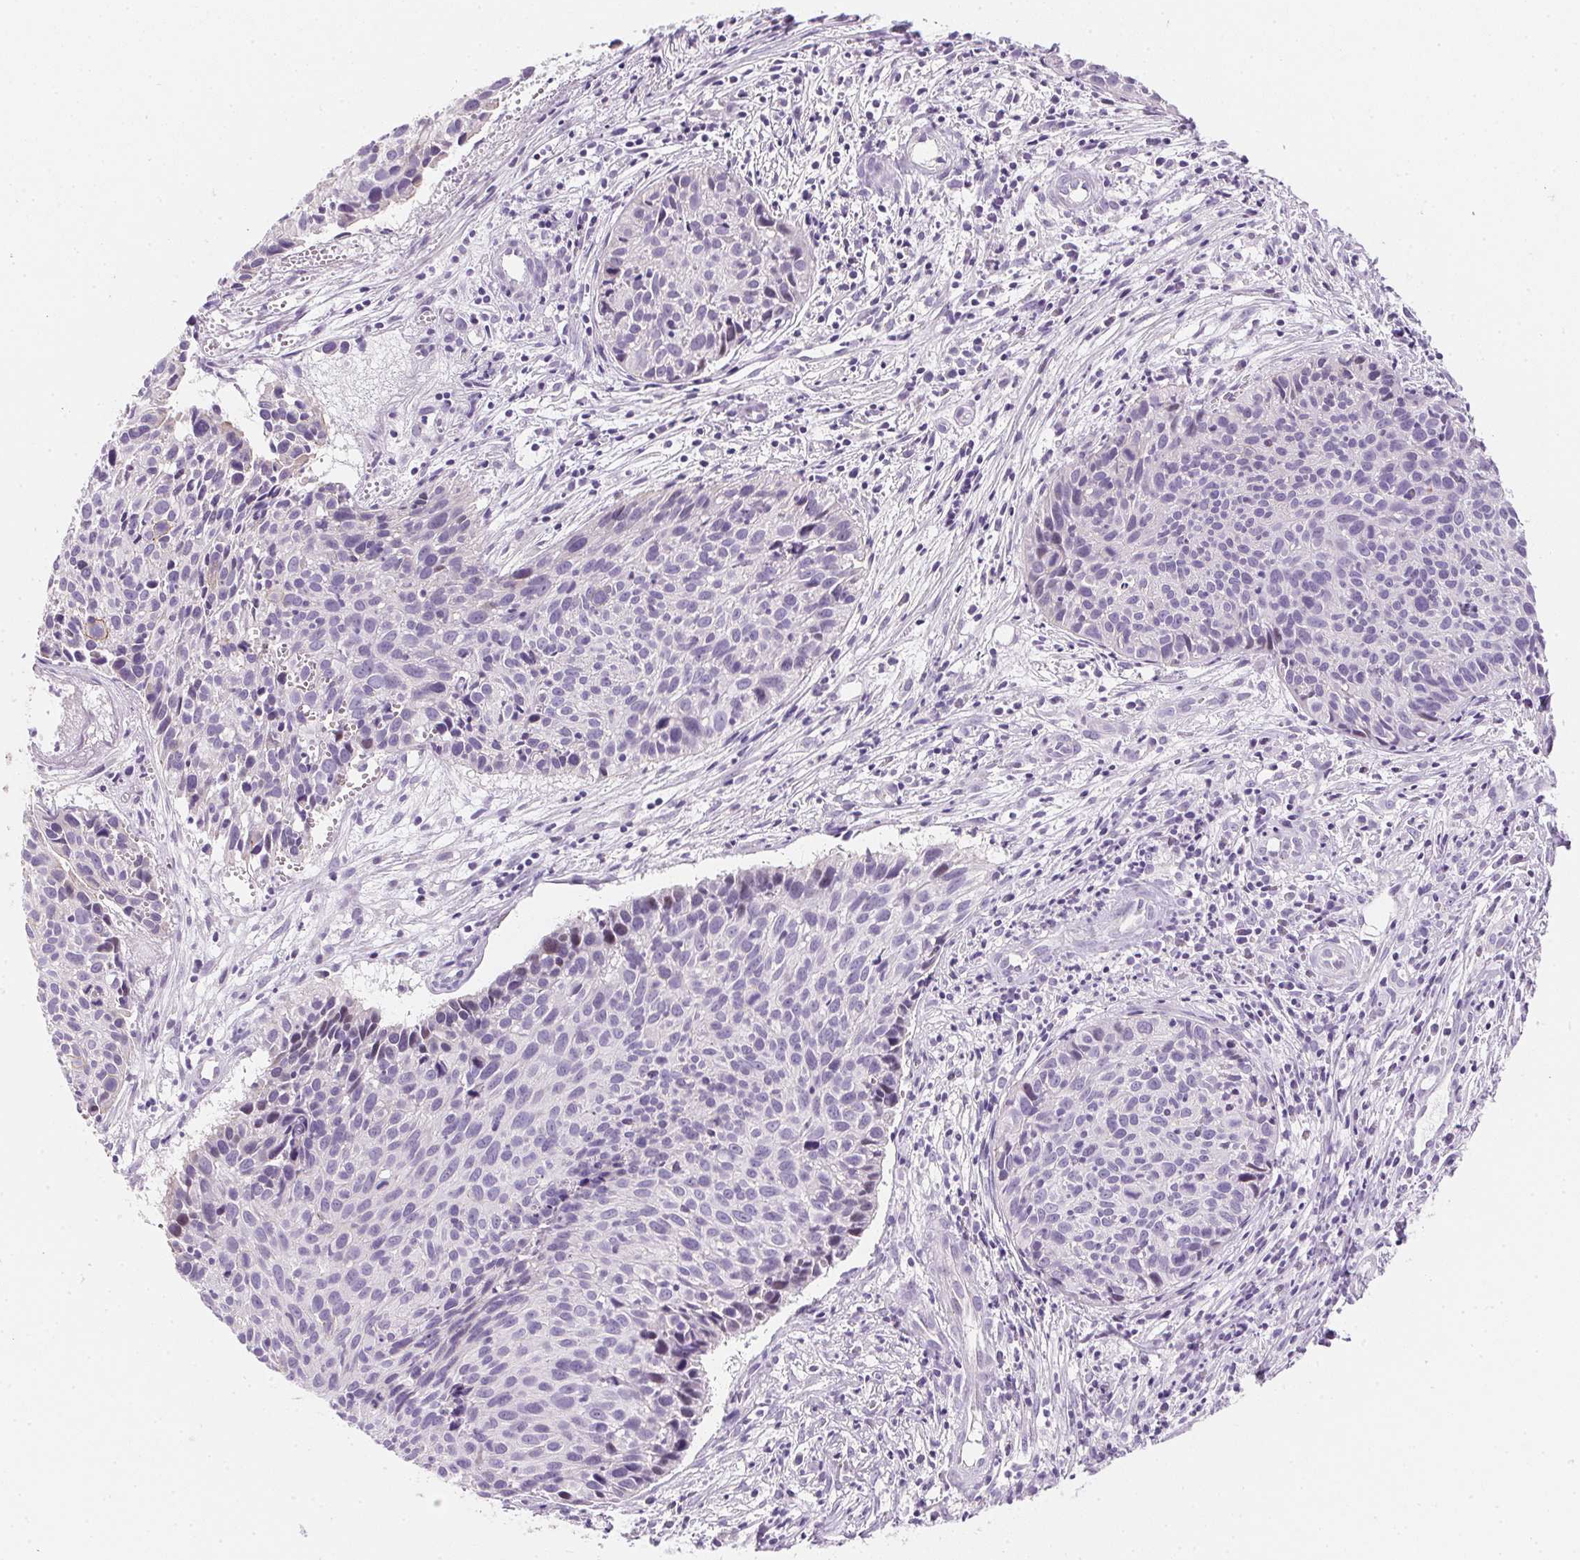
{"staining": {"intensity": "negative", "quantity": "none", "location": "none"}, "tissue": "cervical cancer", "cell_type": "Tumor cells", "image_type": "cancer", "snomed": [{"axis": "morphology", "description": "Squamous cell carcinoma, NOS"}, {"axis": "topography", "description": "Cervix"}], "caption": "This is an immunohistochemistry (IHC) image of human cervical cancer (squamous cell carcinoma). There is no staining in tumor cells.", "gene": "AQP5", "patient": {"sex": "female", "age": 30}}